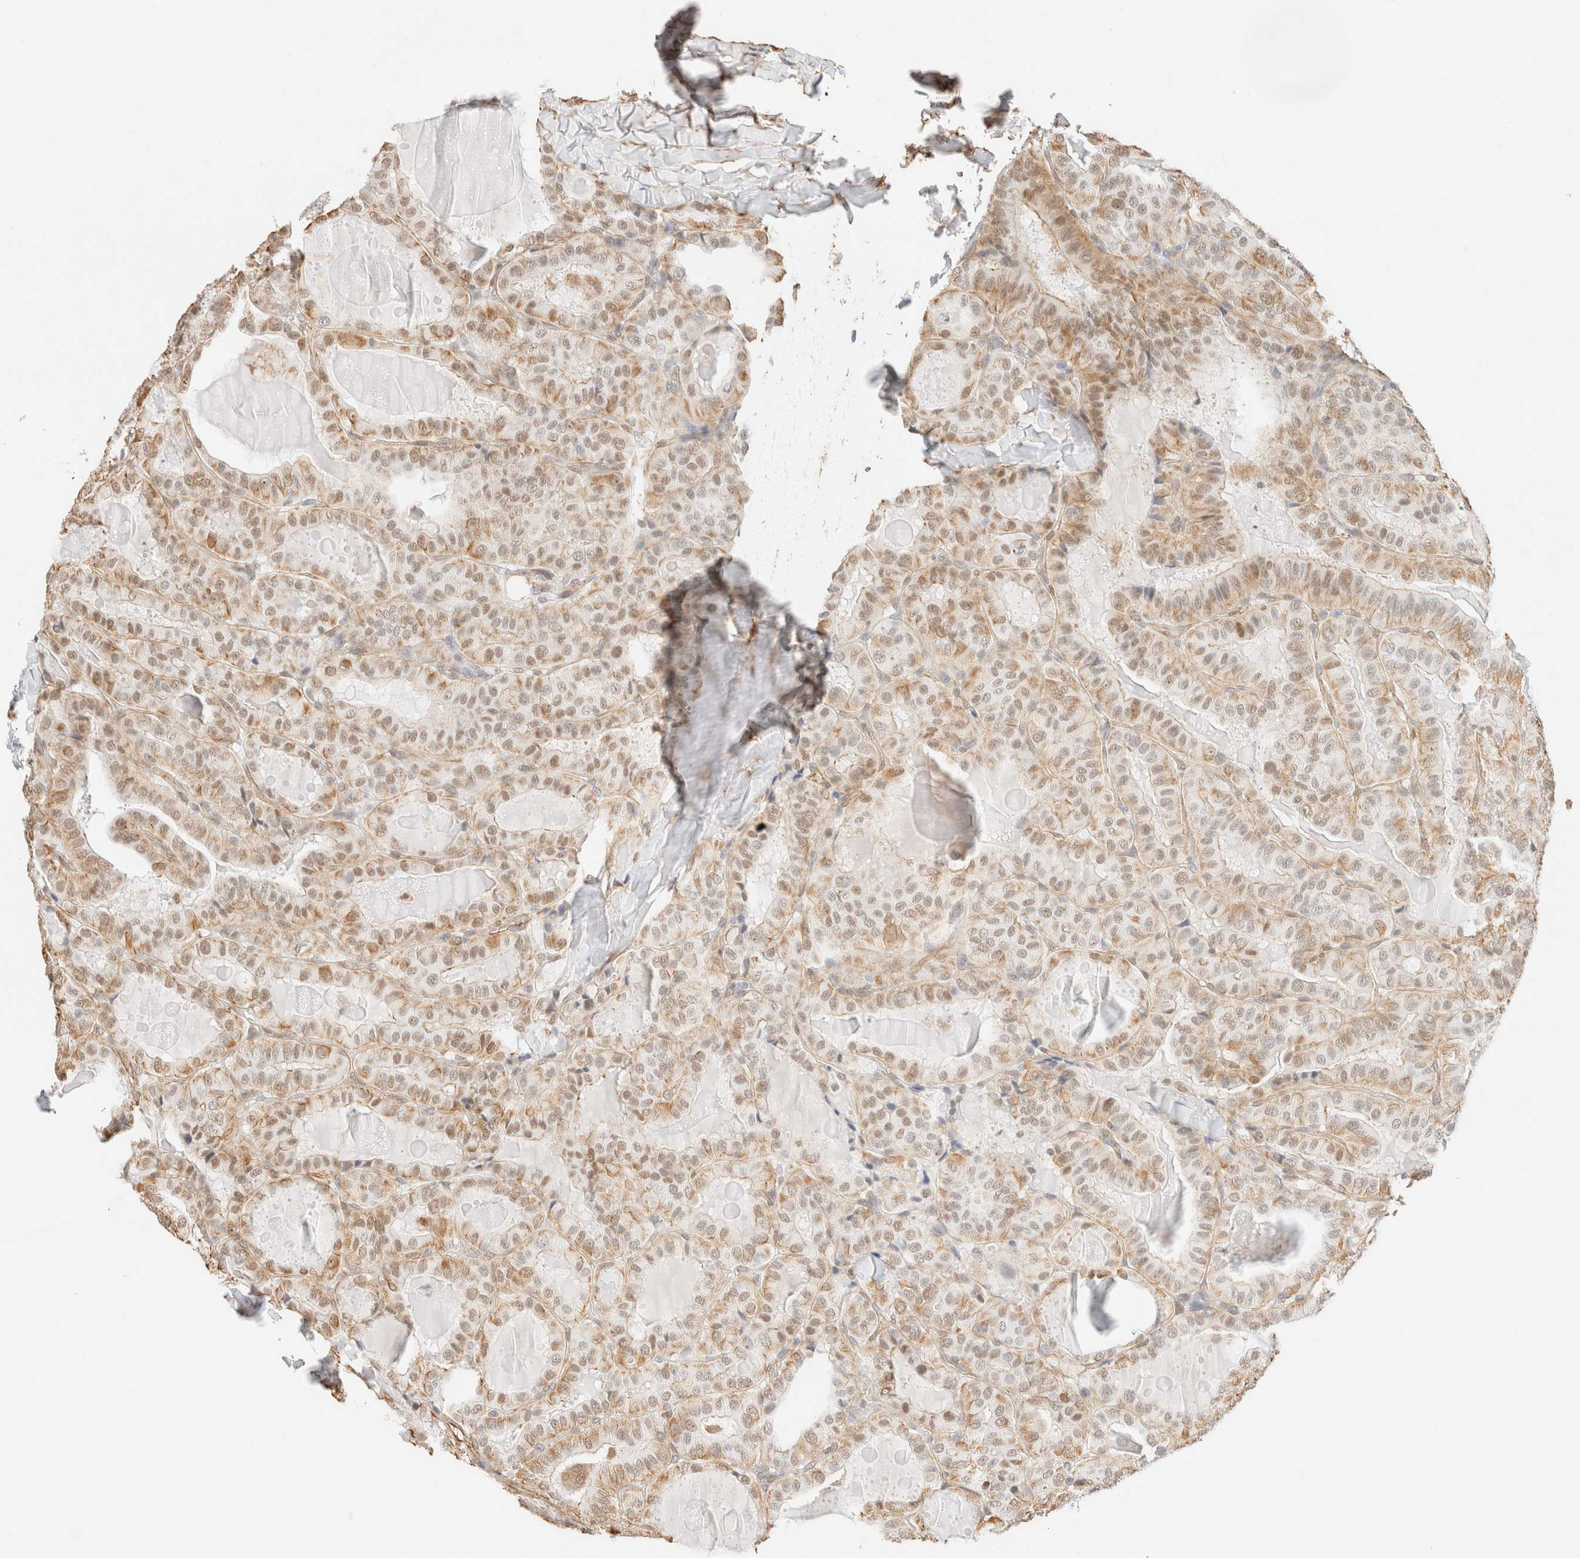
{"staining": {"intensity": "moderate", "quantity": ">75%", "location": "cytoplasmic/membranous,nuclear"}, "tissue": "thyroid cancer", "cell_type": "Tumor cells", "image_type": "cancer", "snomed": [{"axis": "morphology", "description": "Papillary adenocarcinoma, NOS"}, {"axis": "topography", "description": "Thyroid gland"}], "caption": "Thyroid cancer tissue demonstrates moderate cytoplasmic/membranous and nuclear staining in approximately >75% of tumor cells, visualized by immunohistochemistry.", "gene": "ARID5A", "patient": {"sex": "male", "age": 77}}